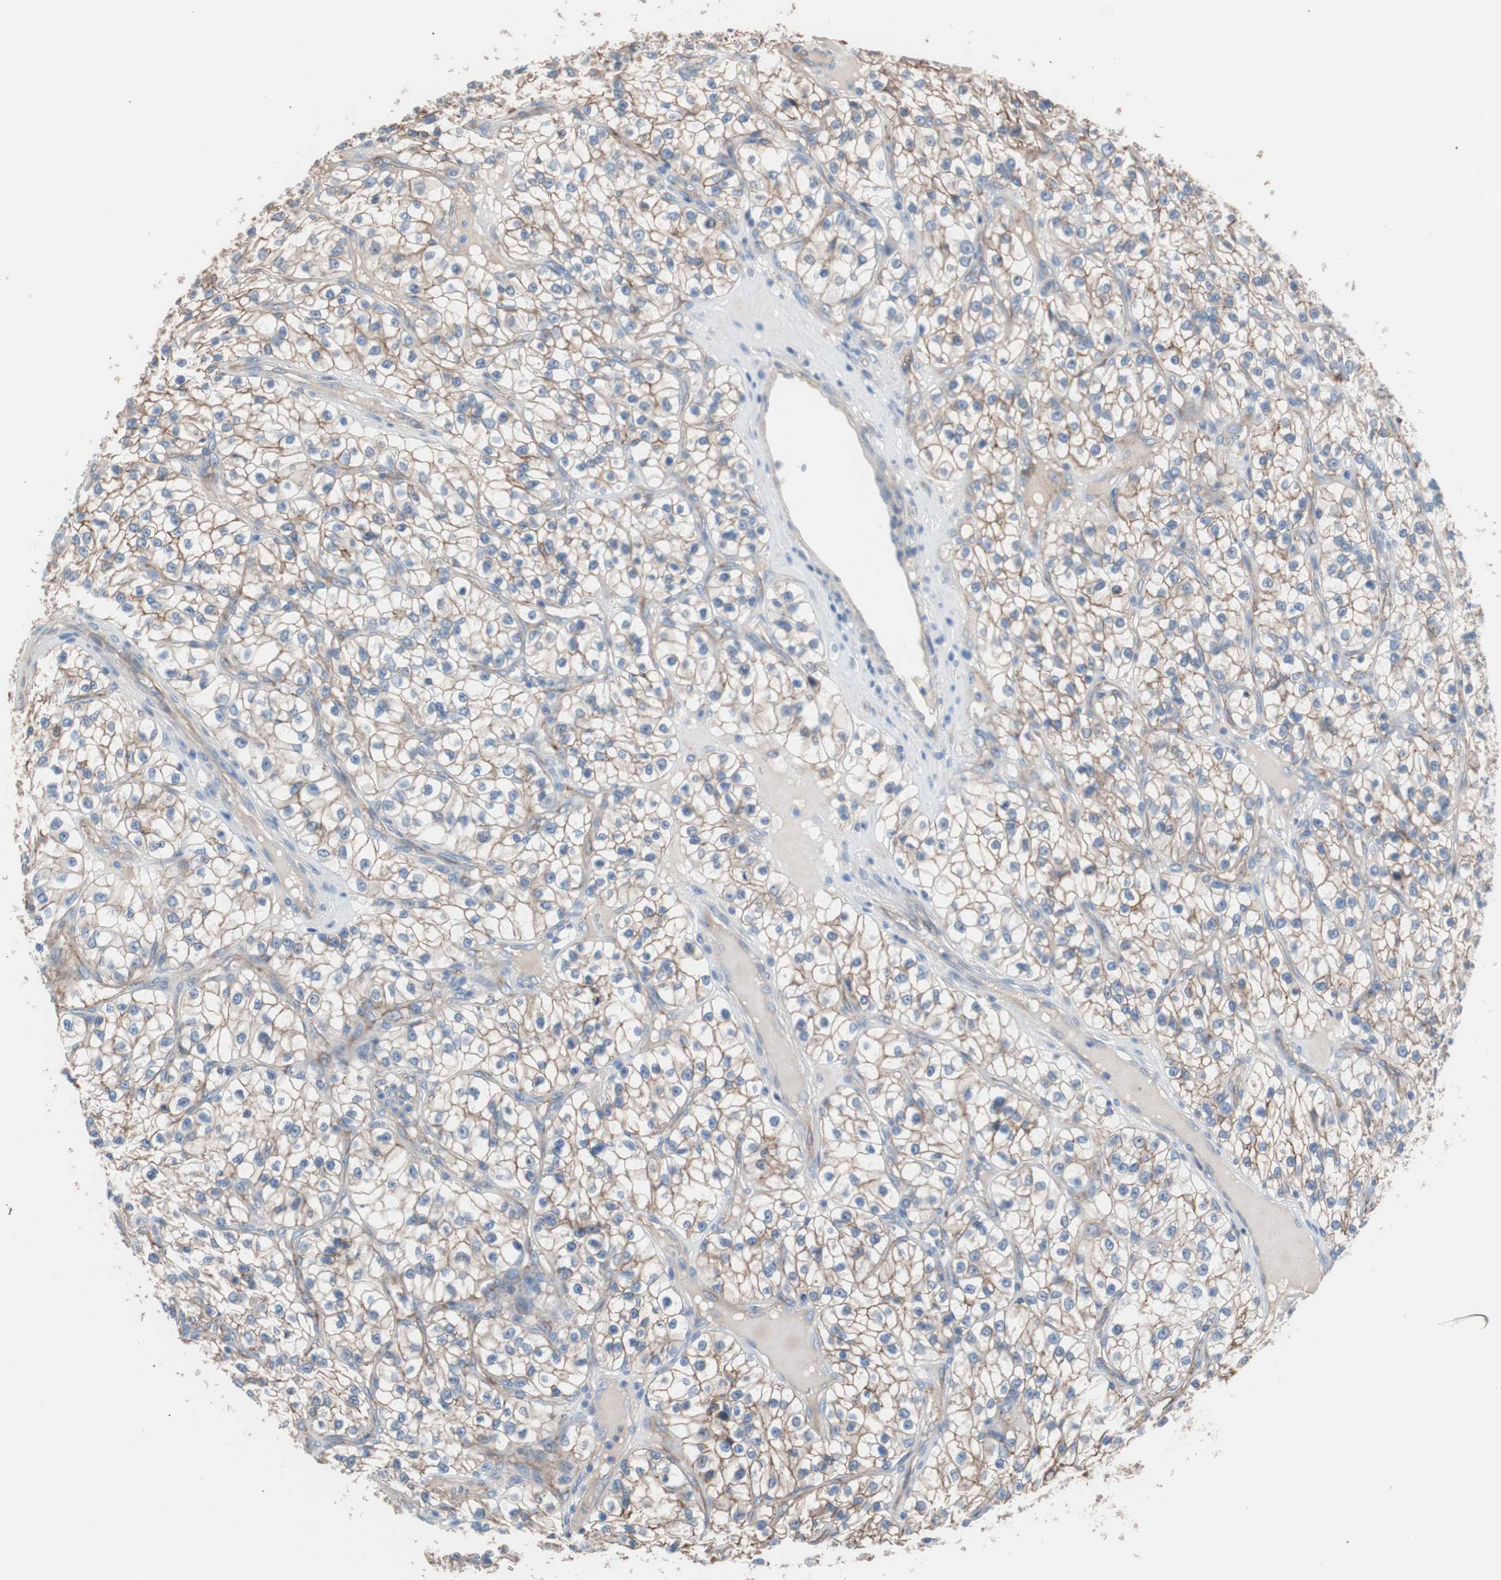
{"staining": {"intensity": "weak", "quantity": "25%-75%", "location": "cytoplasmic/membranous"}, "tissue": "renal cancer", "cell_type": "Tumor cells", "image_type": "cancer", "snomed": [{"axis": "morphology", "description": "Adenocarcinoma, NOS"}, {"axis": "topography", "description": "Kidney"}], "caption": "Weak cytoplasmic/membranous expression is identified in approximately 25%-75% of tumor cells in renal cancer.", "gene": "CD81", "patient": {"sex": "female", "age": 57}}